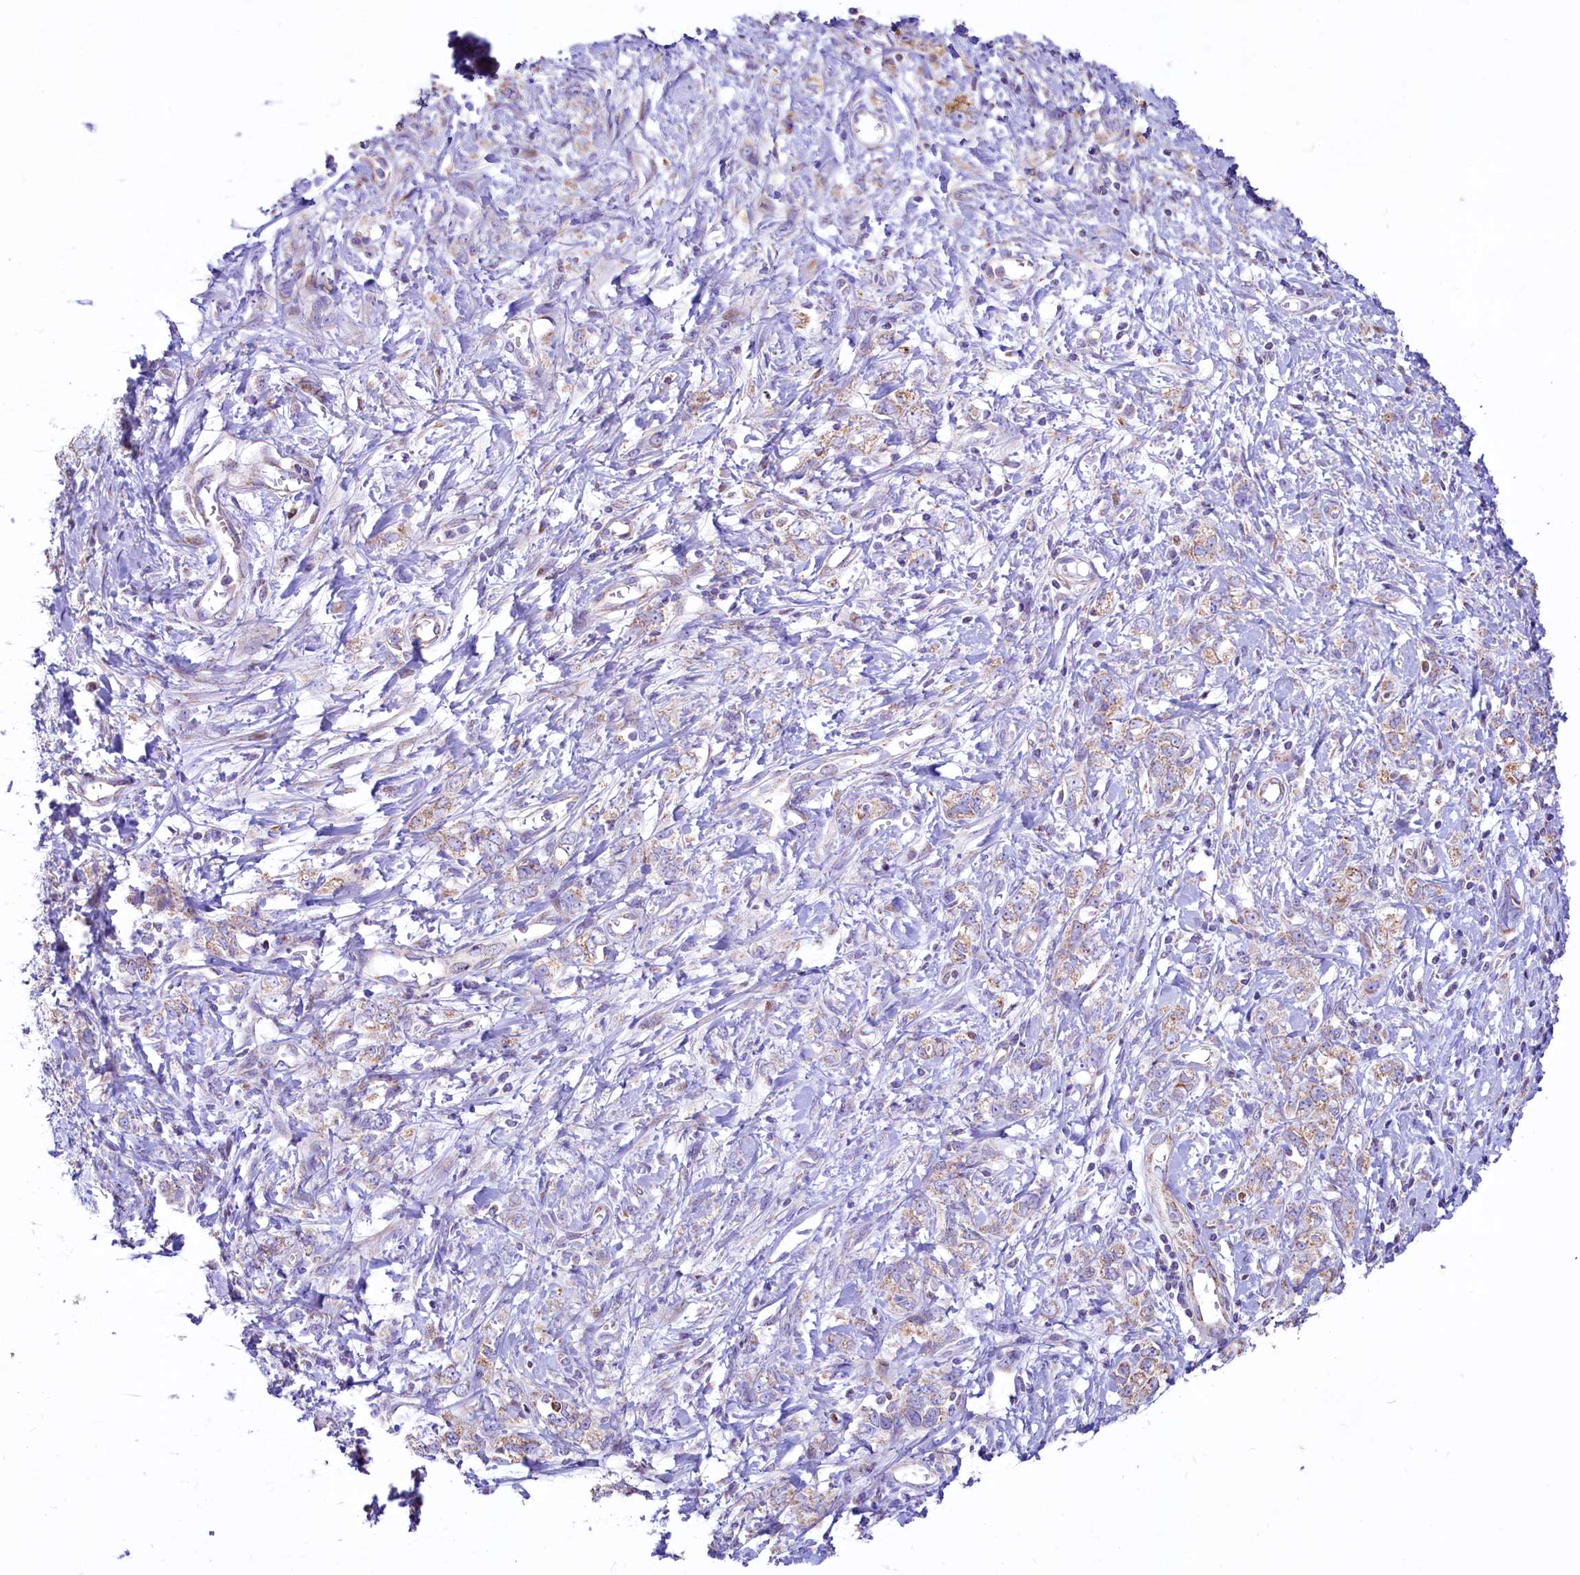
{"staining": {"intensity": "weak", "quantity": "<25%", "location": "cytoplasmic/membranous"}, "tissue": "stomach cancer", "cell_type": "Tumor cells", "image_type": "cancer", "snomed": [{"axis": "morphology", "description": "Adenocarcinoma, NOS"}, {"axis": "topography", "description": "Stomach"}], "caption": "Human stomach adenocarcinoma stained for a protein using immunohistochemistry shows no positivity in tumor cells.", "gene": "VWCE", "patient": {"sex": "female", "age": 76}}